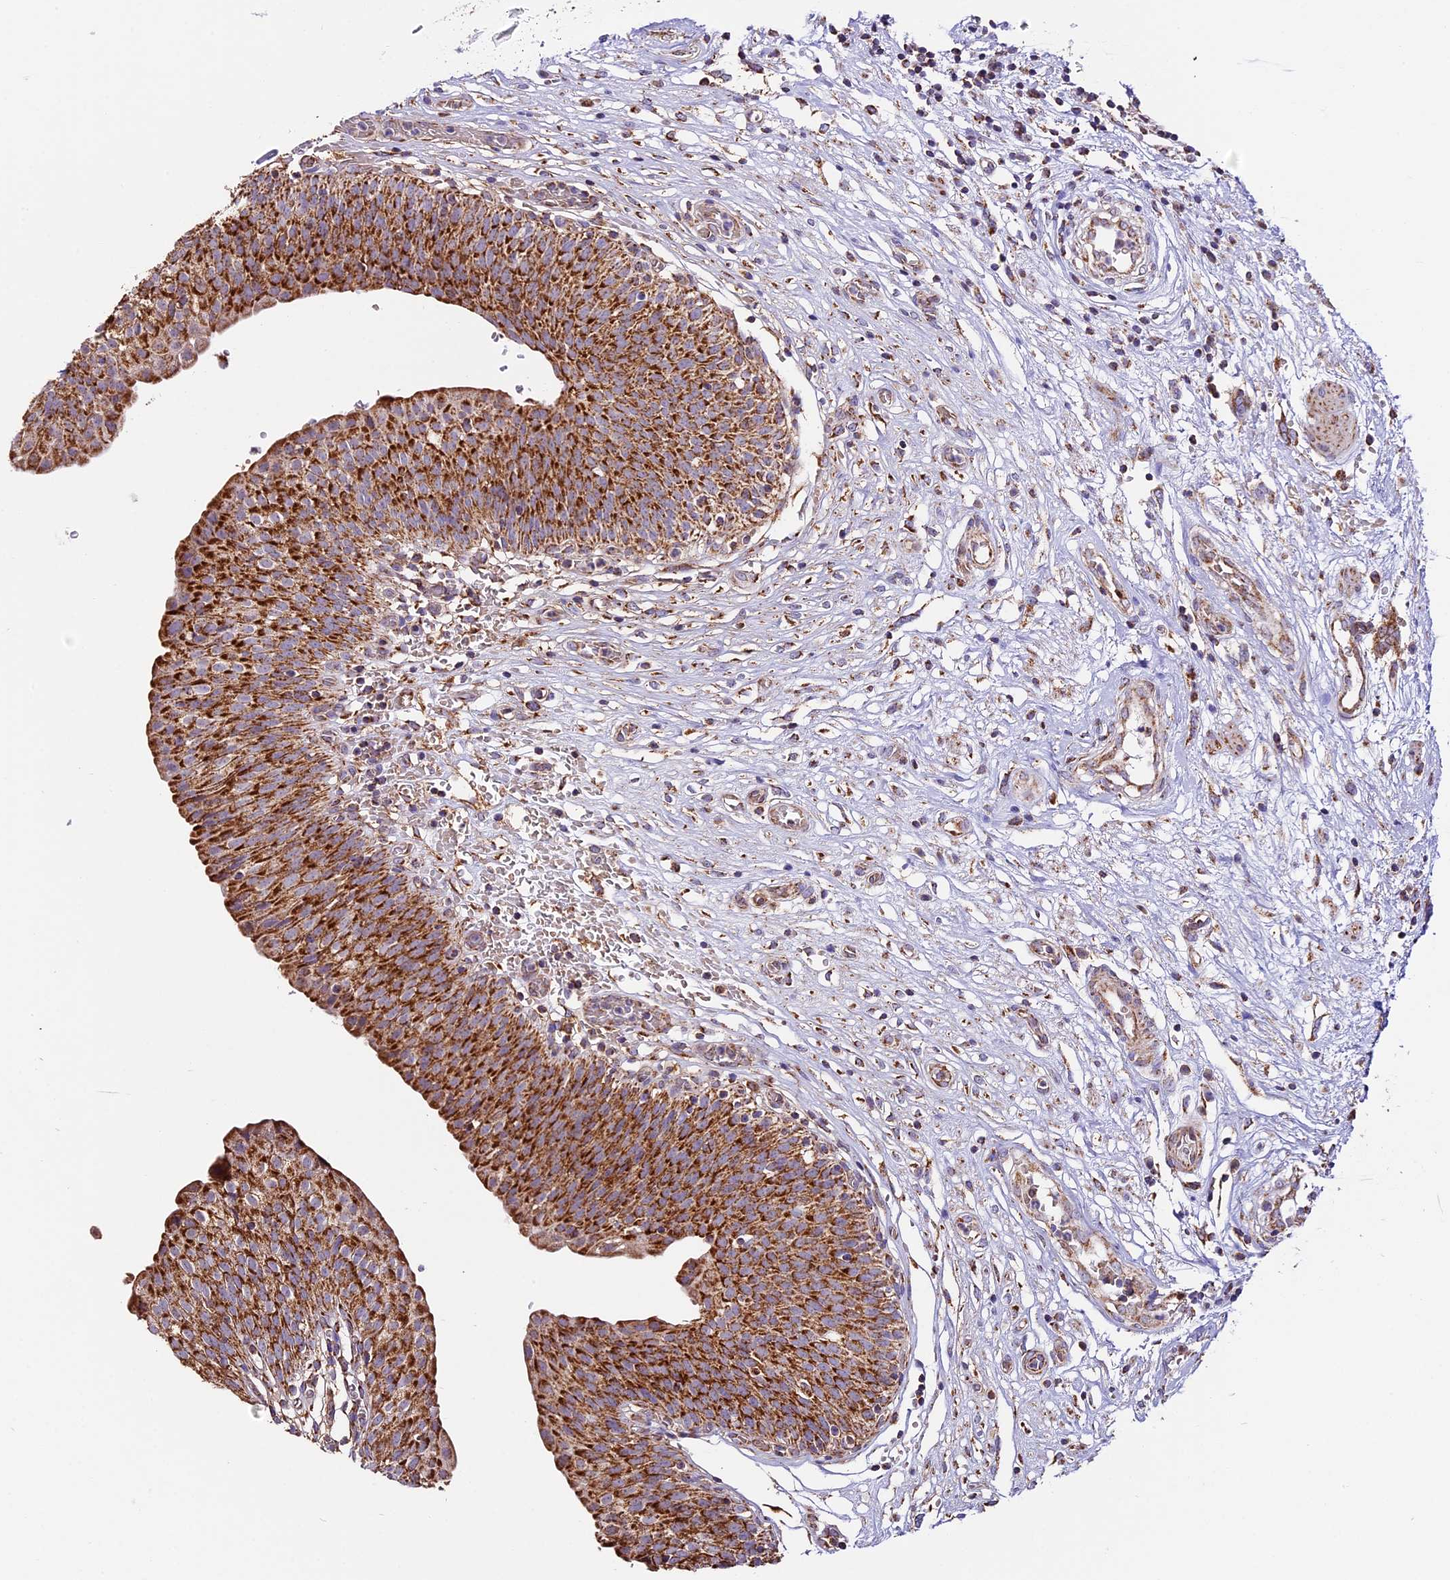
{"staining": {"intensity": "strong", "quantity": ">75%", "location": "cytoplasmic/membranous"}, "tissue": "urinary bladder", "cell_type": "Urothelial cells", "image_type": "normal", "snomed": [{"axis": "morphology", "description": "Normal tissue, NOS"}, {"axis": "topography", "description": "Urinary bladder"}], "caption": "IHC photomicrograph of benign urinary bladder stained for a protein (brown), which shows high levels of strong cytoplasmic/membranous expression in approximately >75% of urothelial cells.", "gene": "NDUFA8", "patient": {"sex": "male", "age": 55}}